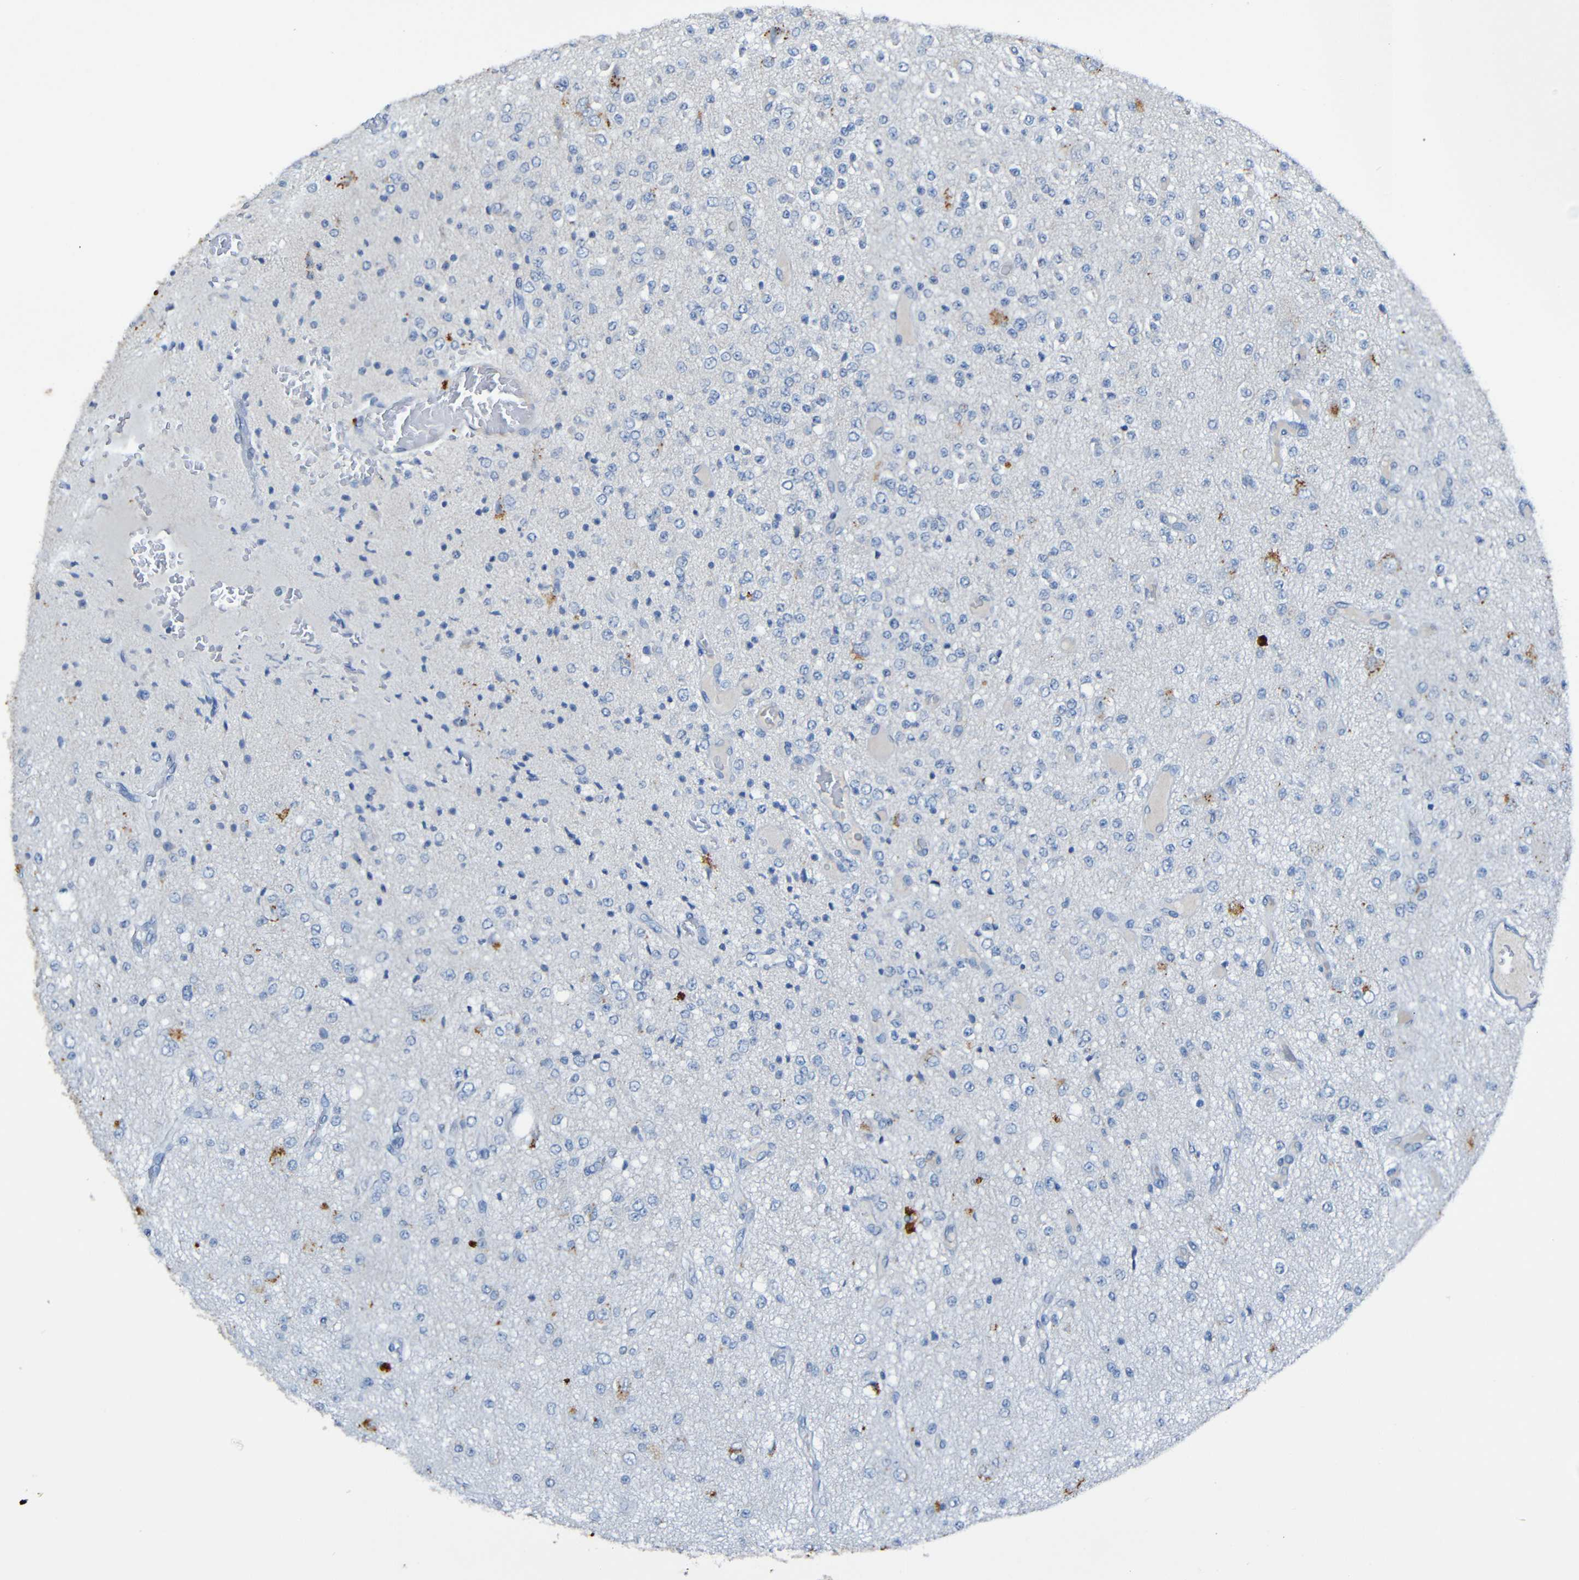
{"staining": {"intensity": "negative", "quantity": "none", "location": "none"}, "tissue": "glioma", "cell_type": "Tumor cells", "image_type": "cancer", "snomed": [{"axis": "morphology", "description": "Glioma, malignant, Low grade"}, {"axis": "topography", "description": "Brain"}], "caption": "Malignant glioma (low-grade) was stained to show a protein in brown. There is no significant positivity in tumor cells. Brightfield microscopy of immunohistochemistry stained with DAB (3,3'-diaminobenzidine) (brown) and hematoxylin (blue), captured at high magnification.", "gene": "LRRC70", "patient": {"sex": "male", "age": 38}}